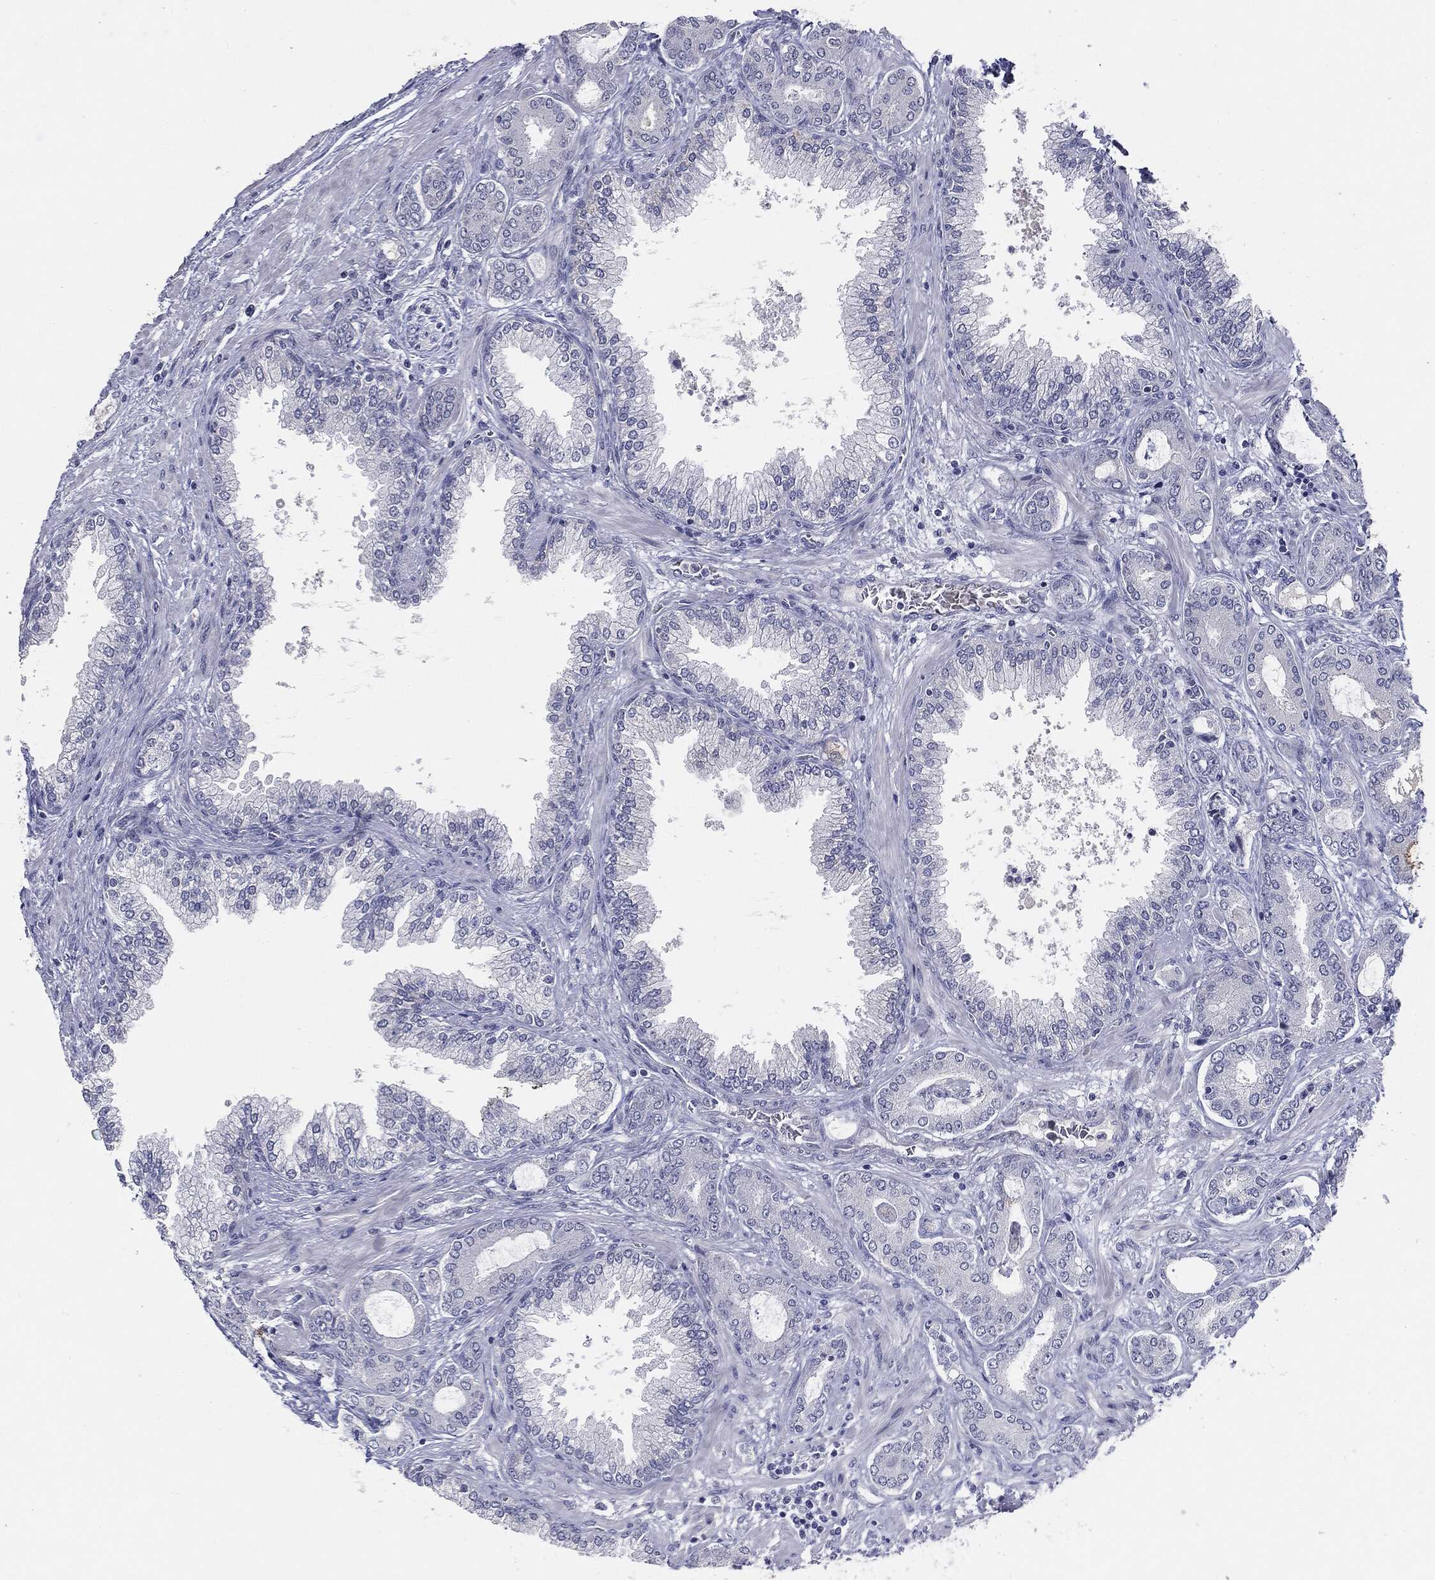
{"staining": {"intensity": "negative", "quantity": "none", "location": "none"}, "tissue": "prostate cancer", "cell_type": "Tumor cells", "image_type": "cancer", "snomed": [{"axis": "morphology", "description": "Adenocarcinoma, Low grade"}, {"axis": "topography", "description": "Prostate"}], "caption": "IHC micrograph of neoplastic tissue: human prostate cancer (low-grade adenocarcinoma) stained with DAB reveals no significant protein expression in tumor cells. (Brightfield microscopy of DAB (3,3'-diaminobenzidine) IHC at high magnification).", "gene": "CGB1", "patient": {"sex": "male", "age": 68}}